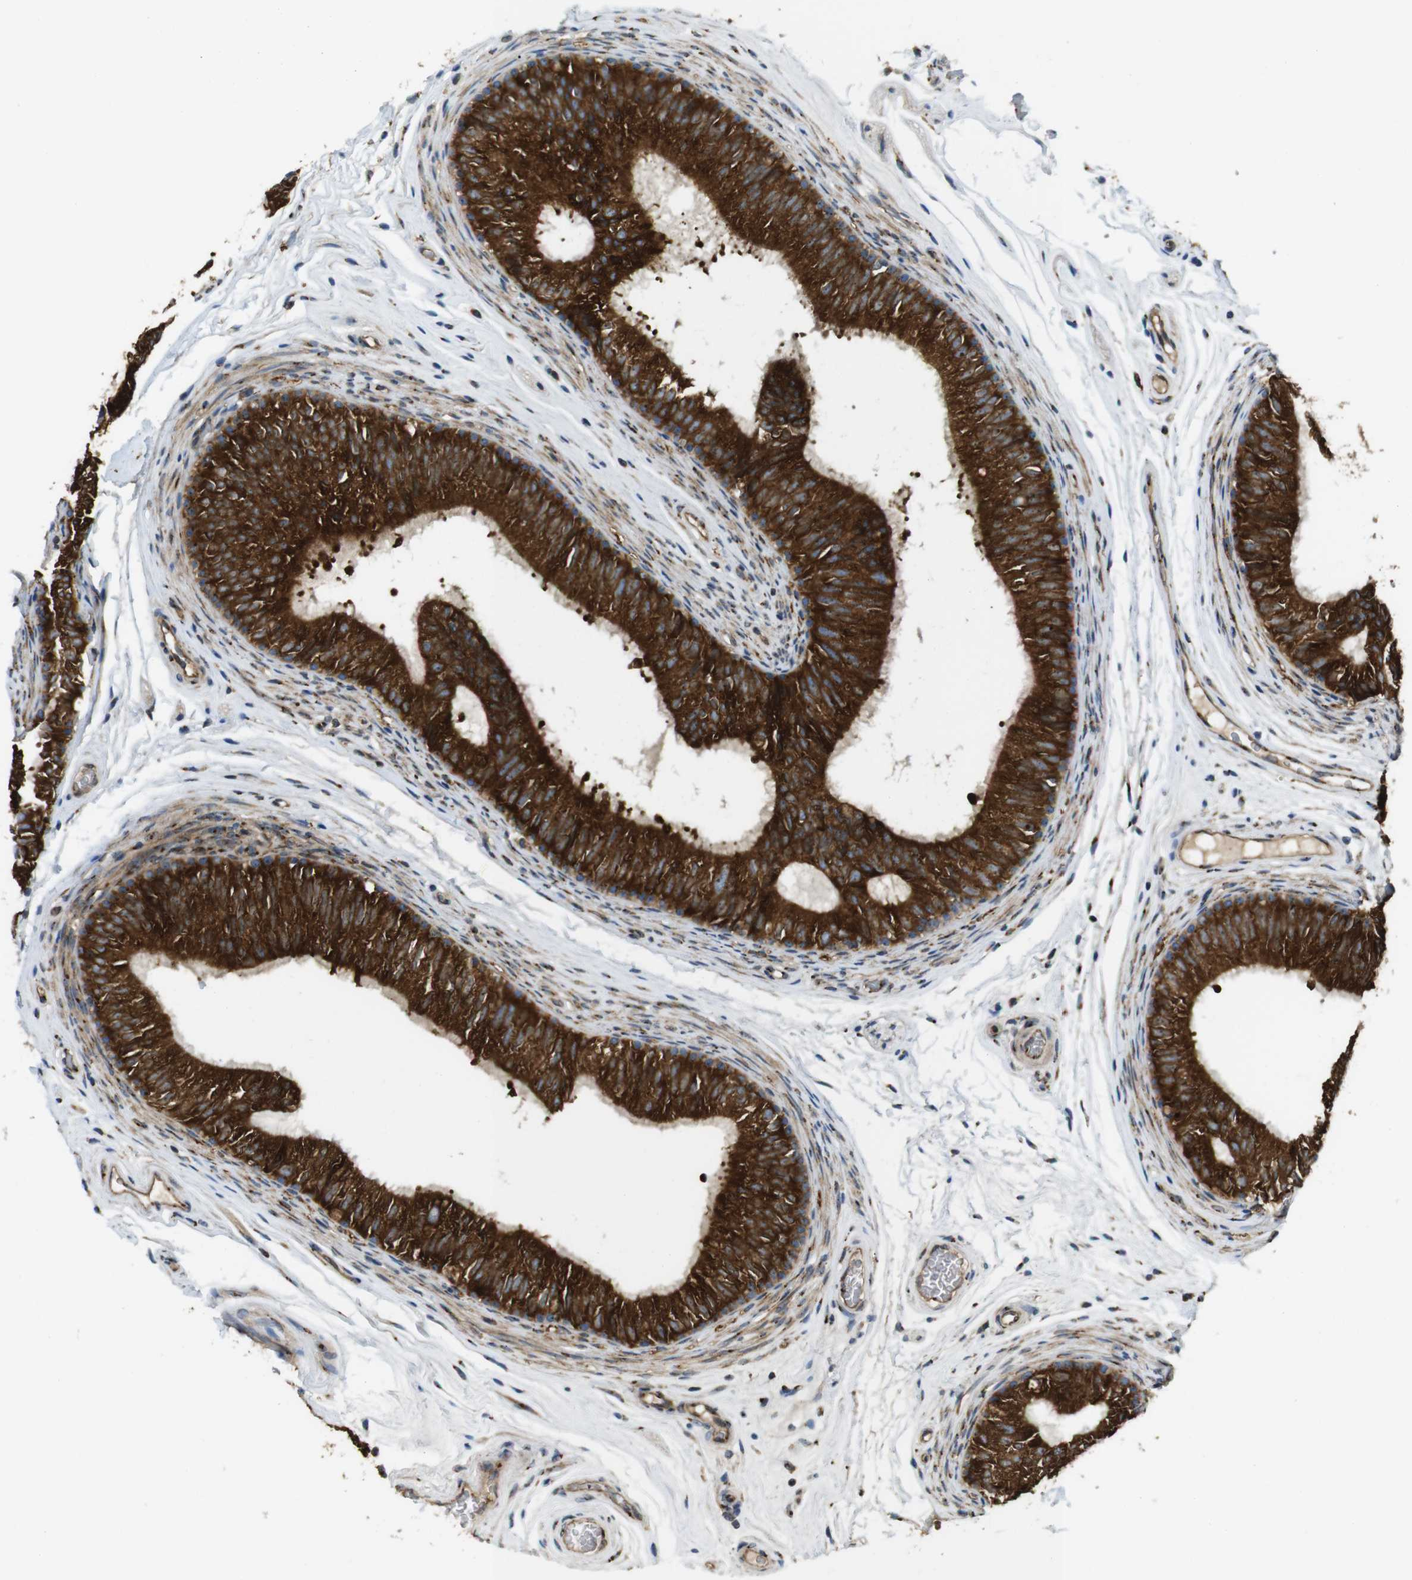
{"staining": {"intensity": "strong", "quantity": ">75%", "location": "cytoplasmic/membranous"}, "tissue": "epididymis", "cell_type": "Glandular cells", "image_type": "normal", "snomed": [{"axis": "morphology", "description": "Normal tissue, NOS"}, {"axis": "topography", "description": "Epididymis"}], "caption": "Protein expression analysis of unremarkable epididymis demonstrates strong cytoplasmic/membranous expression in approximately >75% of glandular cells.", "gene": "TMEM143", "patient": {"sex": "male", "age": 36}}